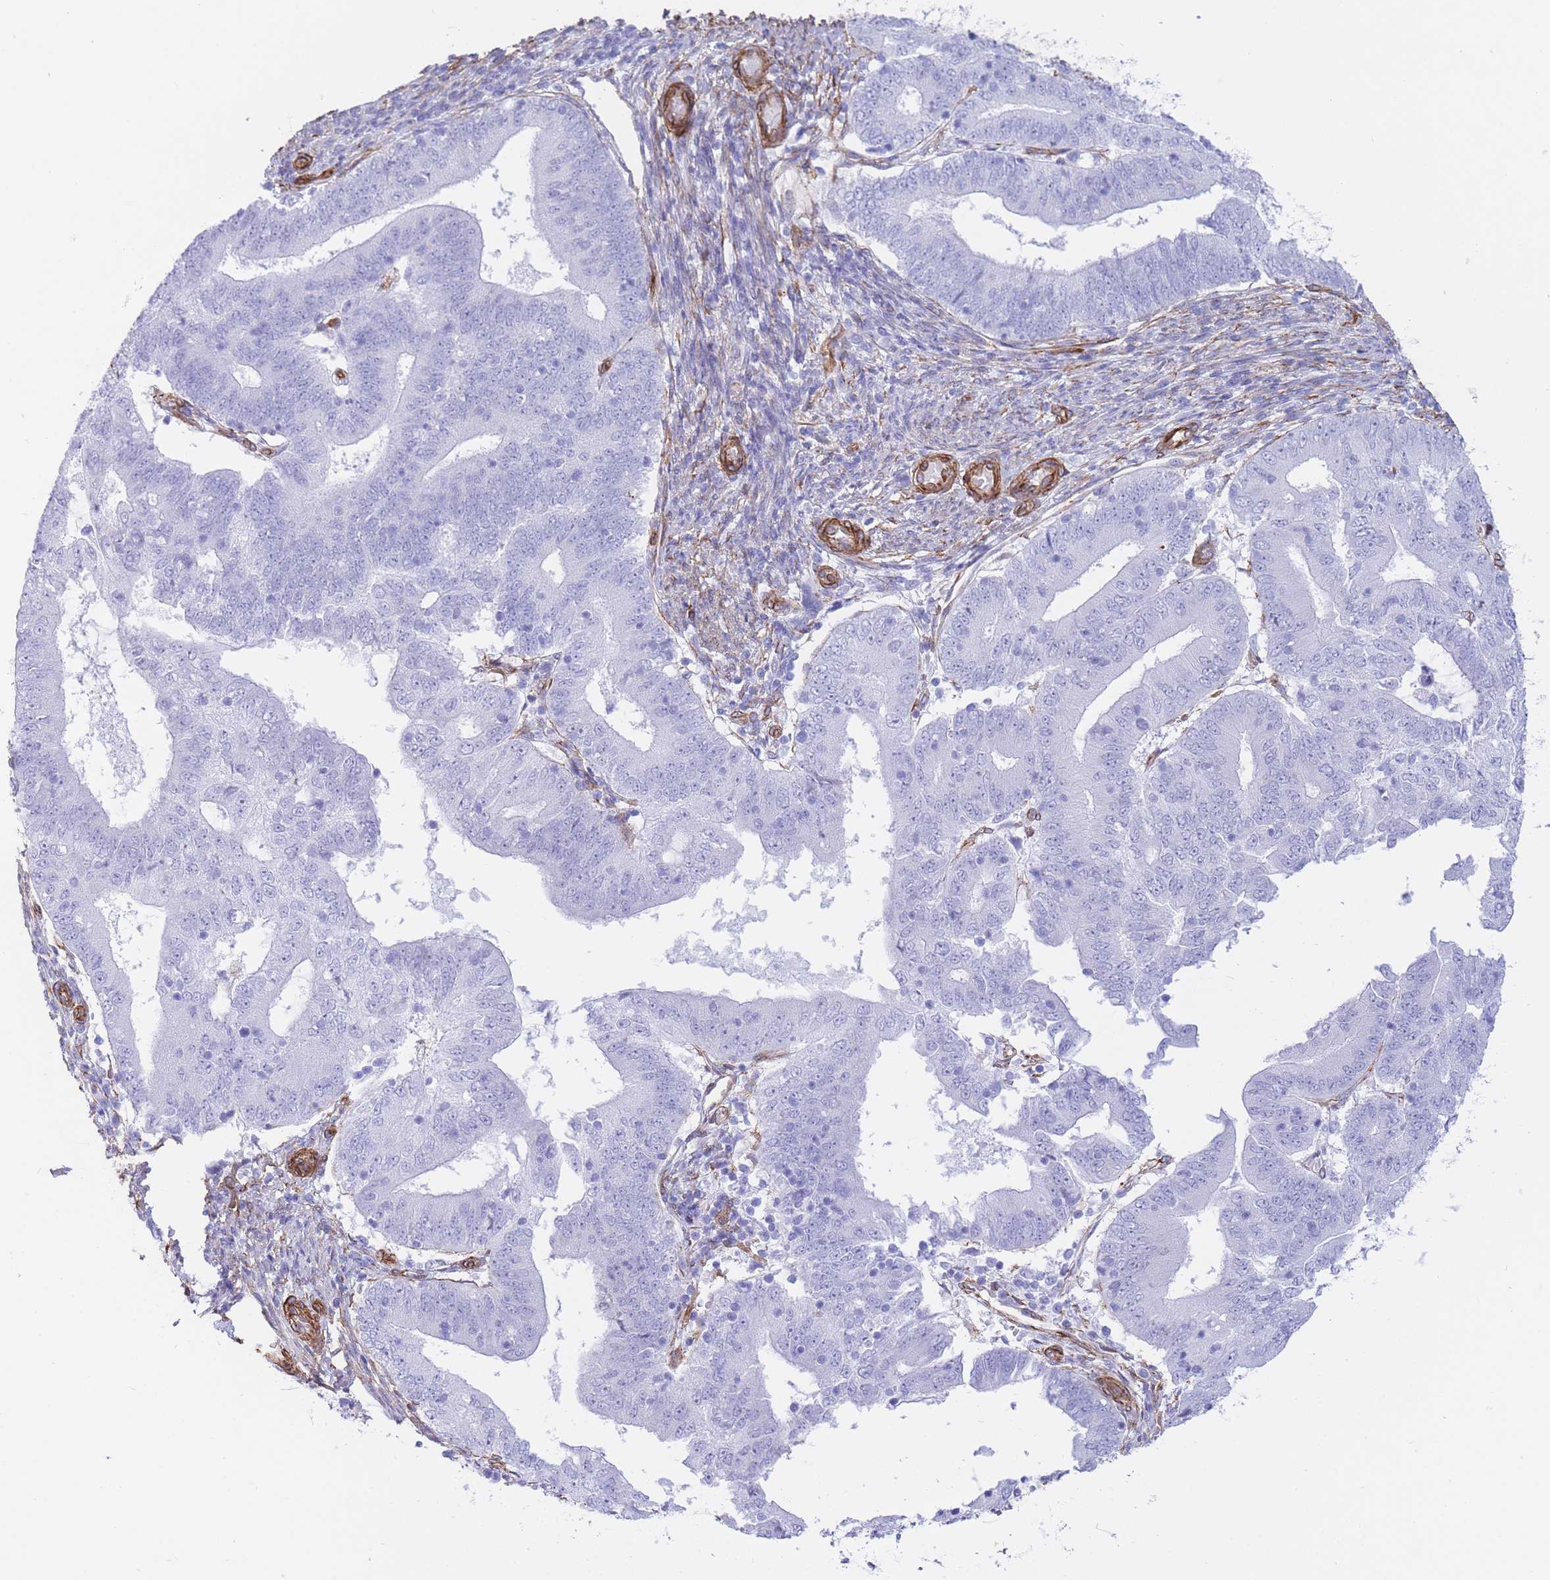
{"staining": {"intensity": "negative", "quantity": "none", "location": "none"}, "tissue": "endometrial cancer", "cell_type": "Tumor cells", "image_type": "cancer", "snomed": [{"axis": "morphology", "description": "Adenocarcinoma, NOS"}, {"axis": "topography", "description": "Endometrium"}], "caption": "This is an immunohistochemistry (IHC) histopathology image of human endometrial adenocarcinoma. There is no expression in tumor cells.", "gene": "CAVIN1", "patient": {"sex": "female", "age": 70}}